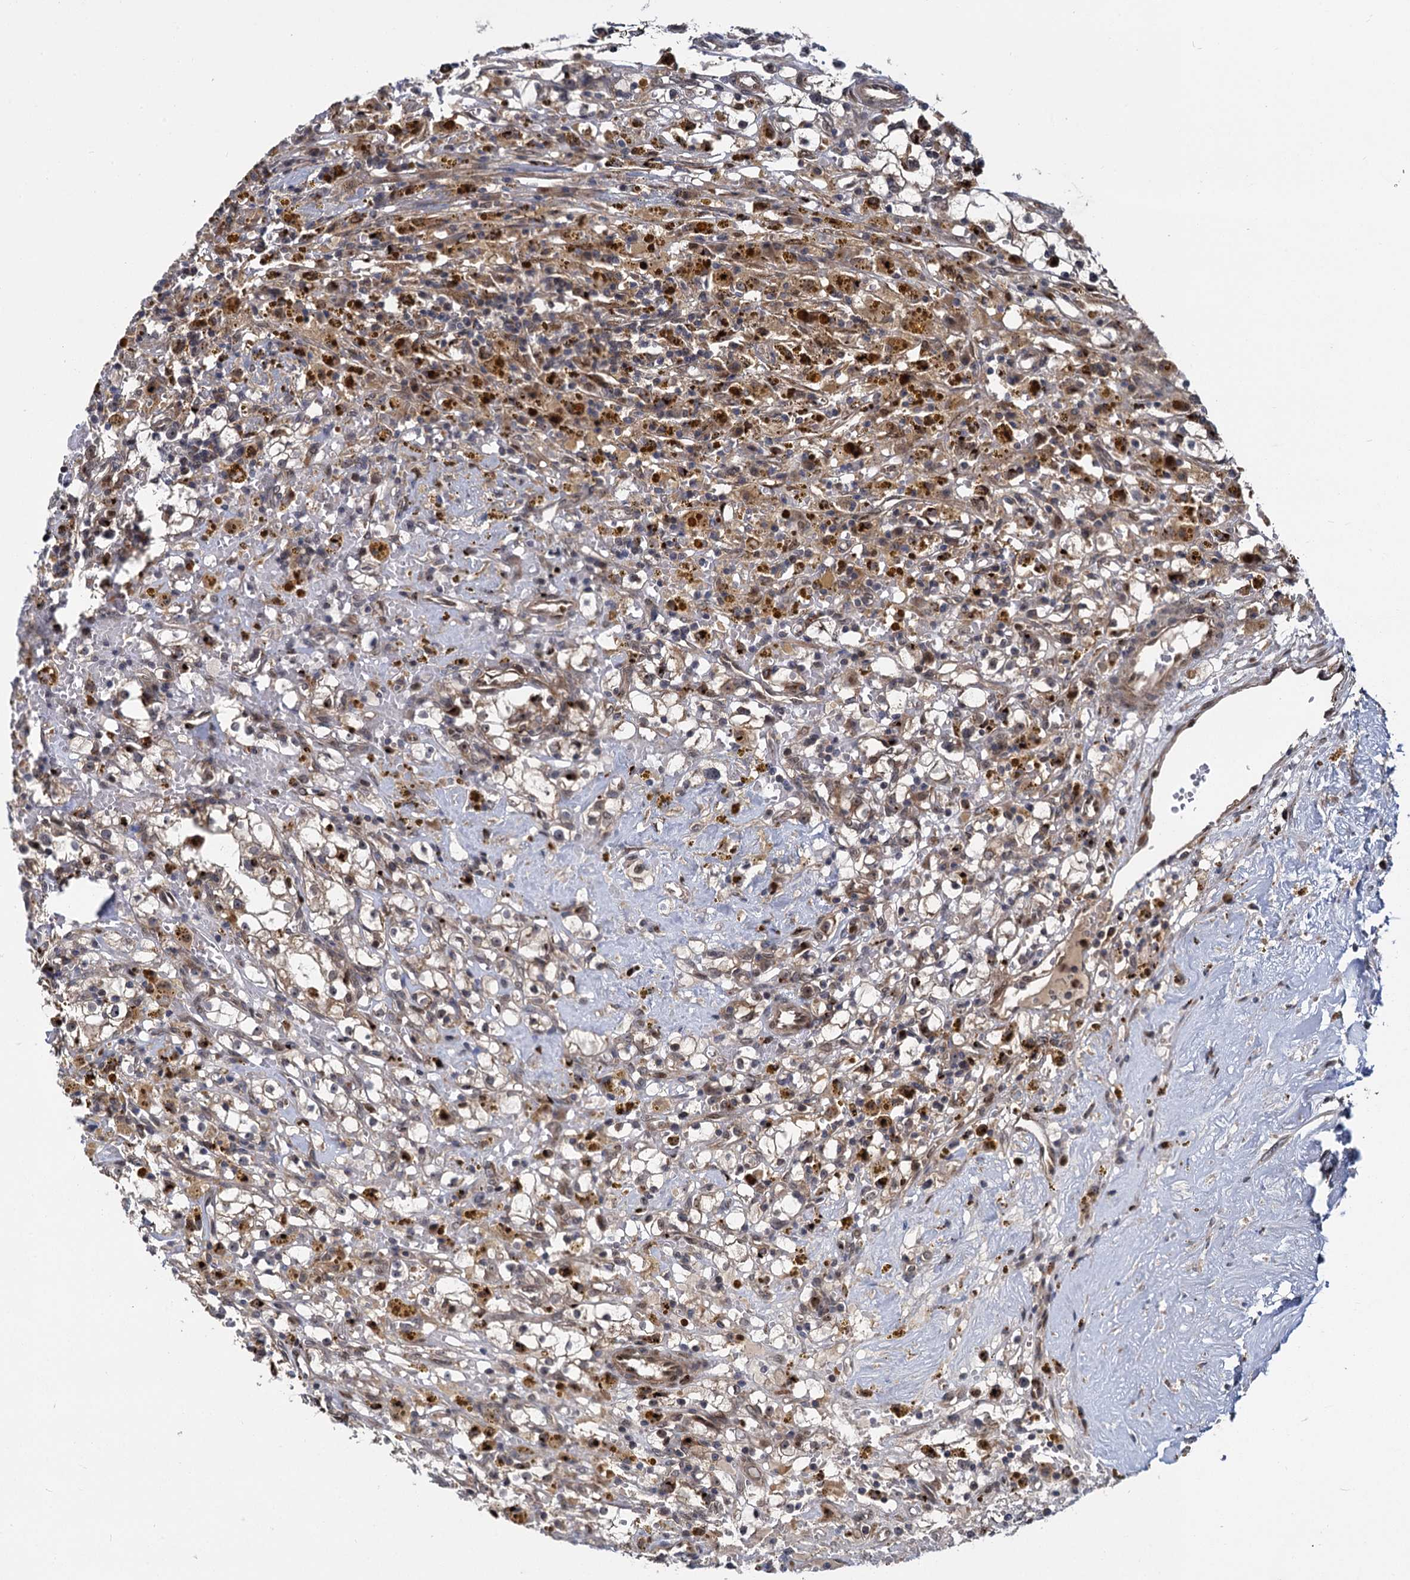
{"staining": {"intensity": "weak", "quantity": "25%-75%", "location": "cytoplasmic/membranous"}, "tissue": "renal cancer", "cell_type": "Tumor cells", "image_type": "cancer", "snomed": [{"axis": "morphology", "description": "Adenocarcinoma, NOS"}, {"axis": "topography", "description": "Kidney"}], "caption": "This micrograph displays IHC staining of adenocarcinoma (renal), with low weak cytoplasmic/membranous staining in approximately 25%-75% of tumor cells.", "gene": "GAL3ST4", "patient": {"sex": "male", "age": 56}}